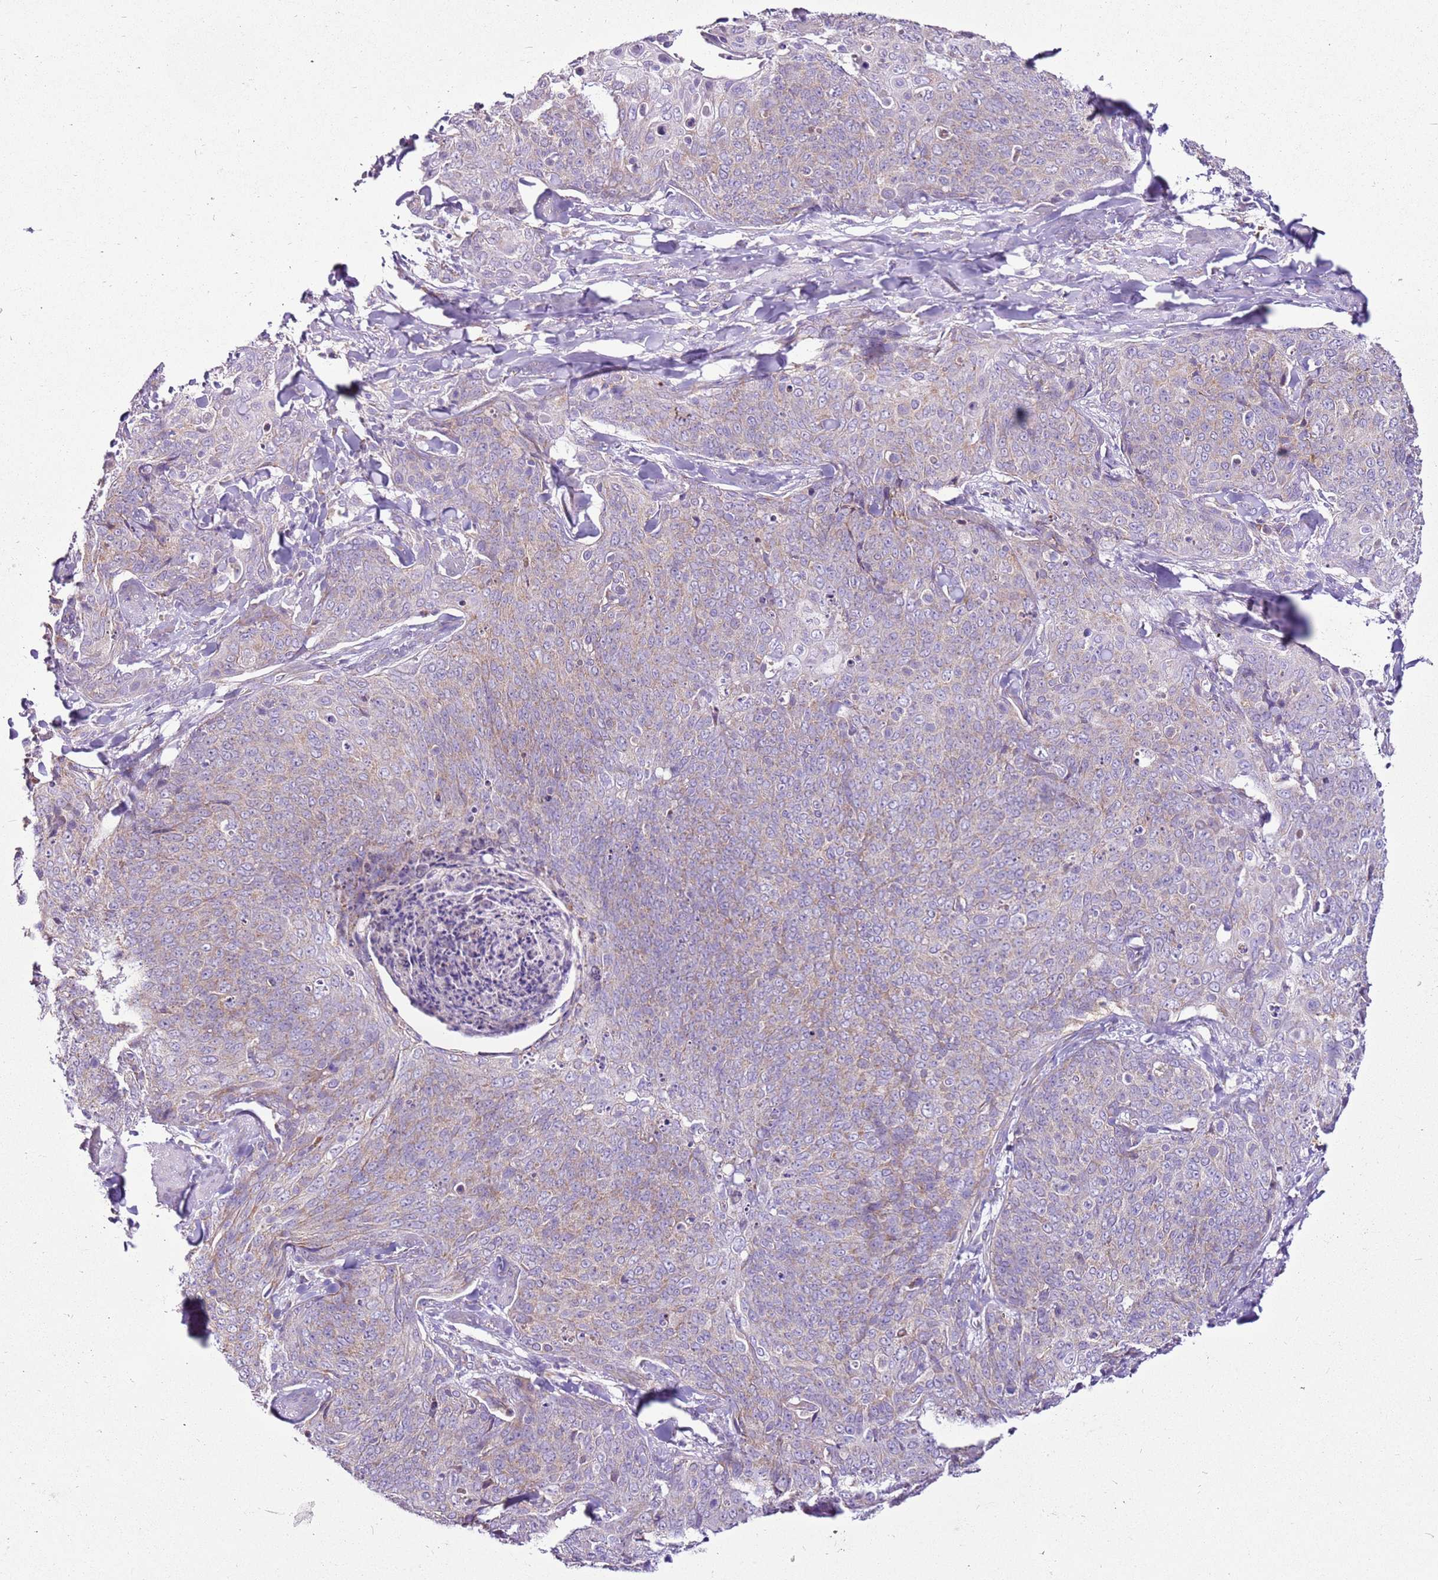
{"staining": {"intensity": "weak", "quantity": "25%-75%", "location": "cytoplasmic/membranous"}, "tissue": "skin cancer", "cell_type": "Tumor cells", "image_type": "cancer", "snomed": [{"axis": "morphology", "description": "Squamous cell carcinoma, NOS"}, {"axis": "topography", "description": "Skin"}, {"axis": "topography", "description": "Vulva"}], "caption": "Immunohistochemistry staining of skin squamous cell carcinoma, which shows low levels of weak cytoplasmic/membranous staining in approximately 25%-75% of tumor cells indicating weak cytoplasmic/membranous protein positivity. The staining was performed using DAB (brown) for protein detection and nuclei were counterstained in hematoxylin (blue).", "gene": "MRPL36", "patient": {"sex": "female", "age": 85}}